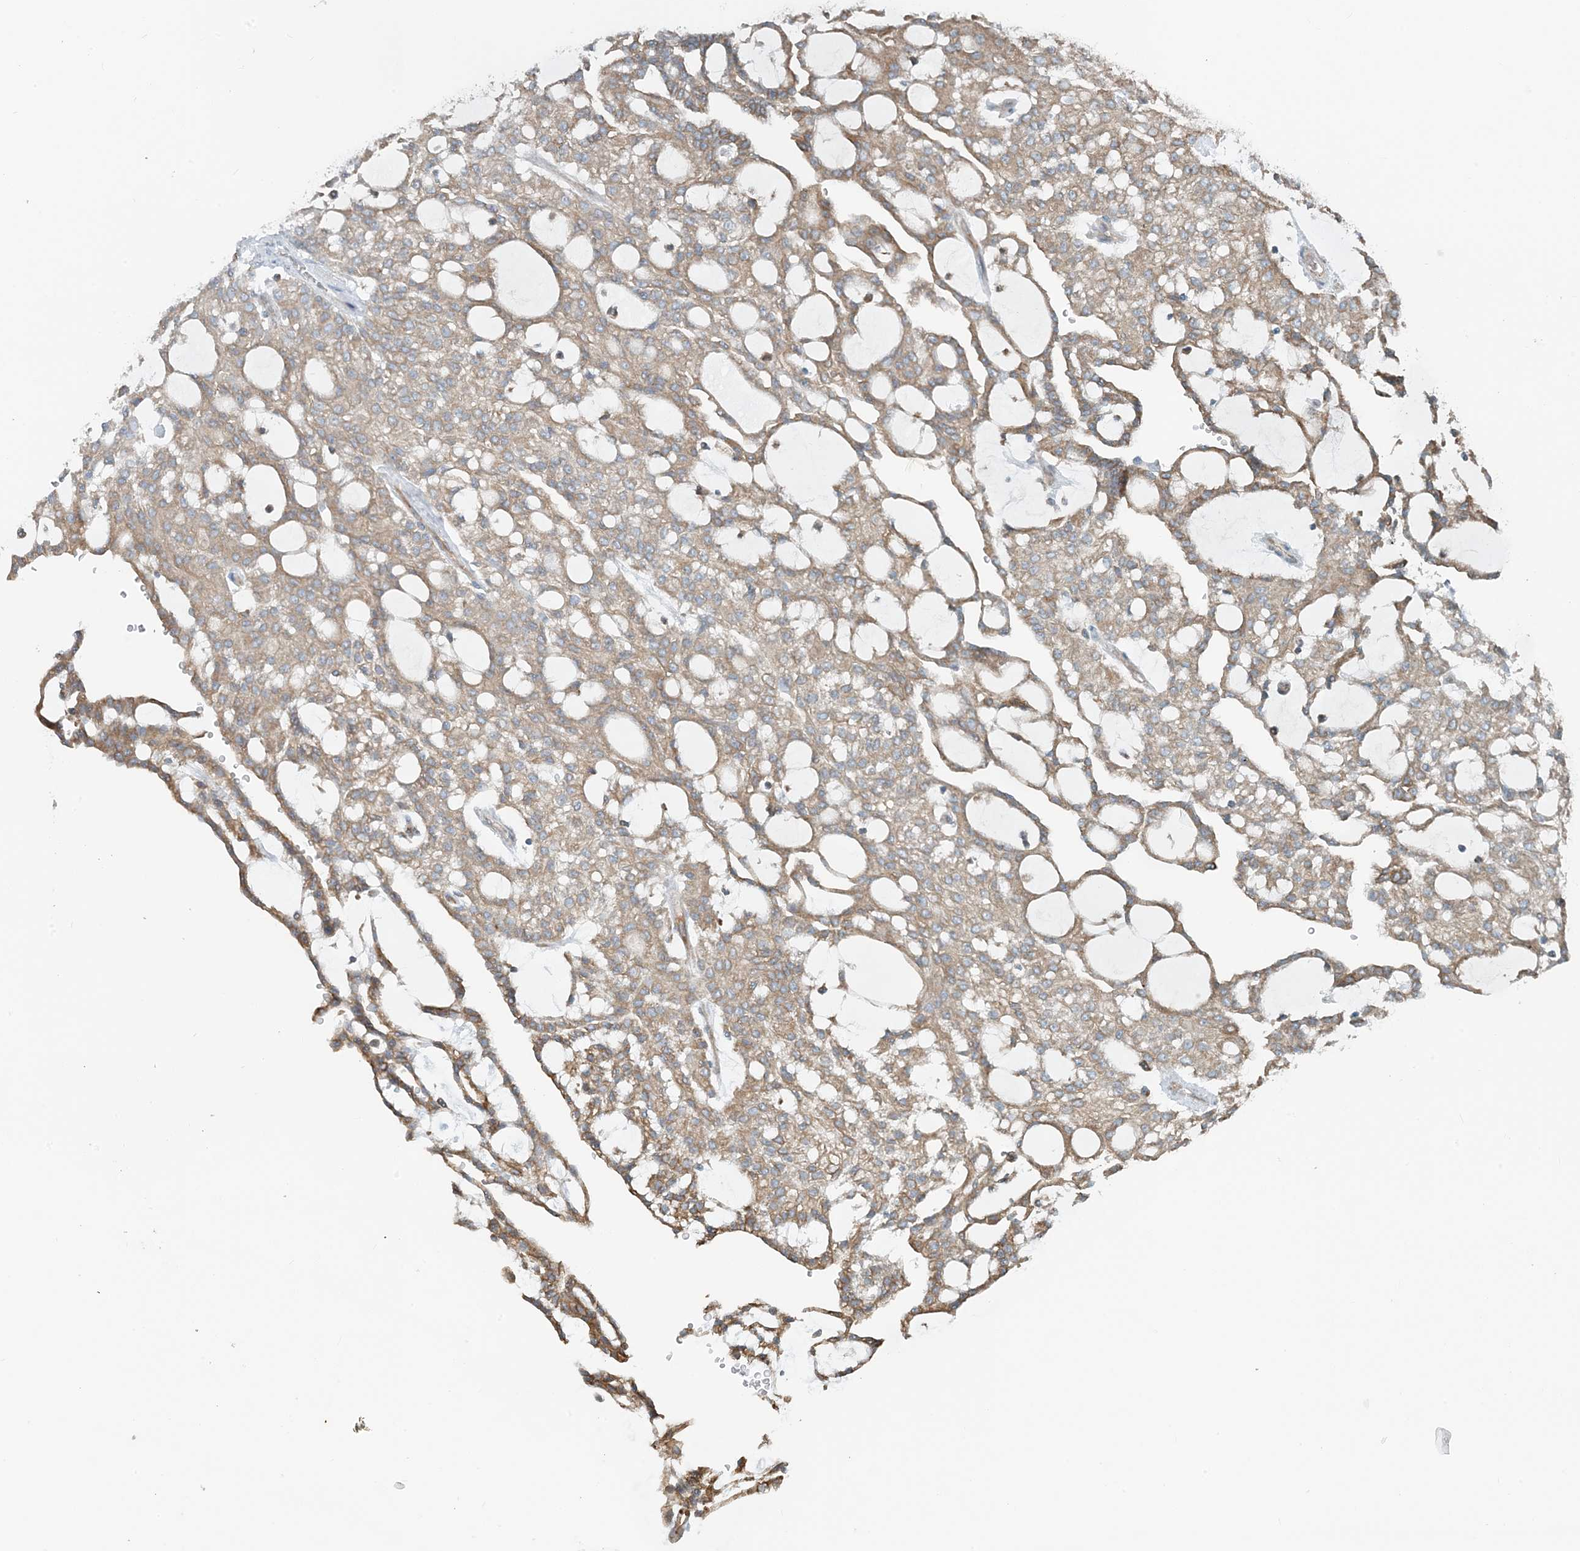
{"staining": {"intensity": "weak", "quantity": ">75%", "location": "cytoplasmic/membranous"}, "tissue": "renal cancer", "cell_type": "Tumor cells", "image_type": "cancer", "snomed": [{"axis": "morphology", "description": "Adenocarcinoma, NOS"}, {"axis": "topography", "description": "Kidney"}], "caption": "Weak cytoplasmic/membranous protein expression is seen in approximately >75% of tumor cells in adenocarcinoma (renal).", "gene": "CERKL", "patient": {"sex": "male", "age": 63}}